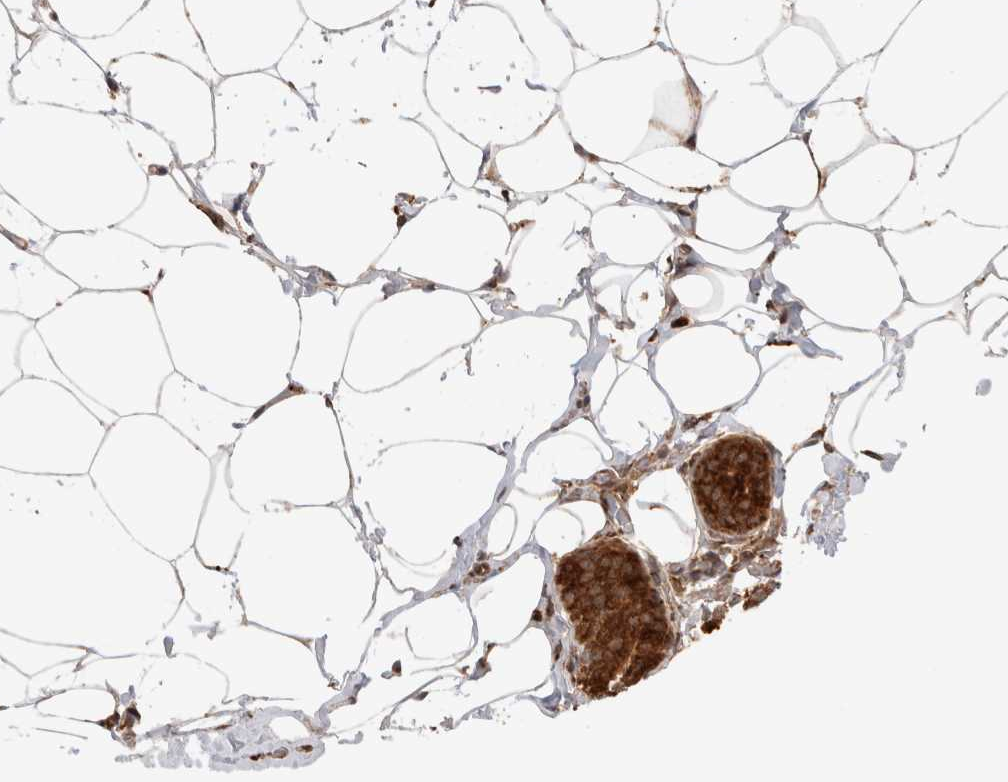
{"staining": {"intensity": "moderate", "quantity": "25%-75%", "location": "cytoplasmic/membranous,nuclear"}, "tissue": "adipose tissue", "cell_type": "Adipocytes", "image_type": "normal", "snomed": [{"axis": "morphology", "description": "Normal tissue, NOS"}, {"axis": "morphology", "description": "Fibrosis, NOS"}, {"axis": "topography", "description": "Breast"}, {"axis": "topography", "description": "Adipose tissue"}], "caption": "A histopathology image of human adipose tissue stained for a protein exhibits moderate cytoplasmic/membranous,nuclear brown staining in adipocytes.", "gene": "ACTL9", "patient": {"sex": "female", "age": 39}}